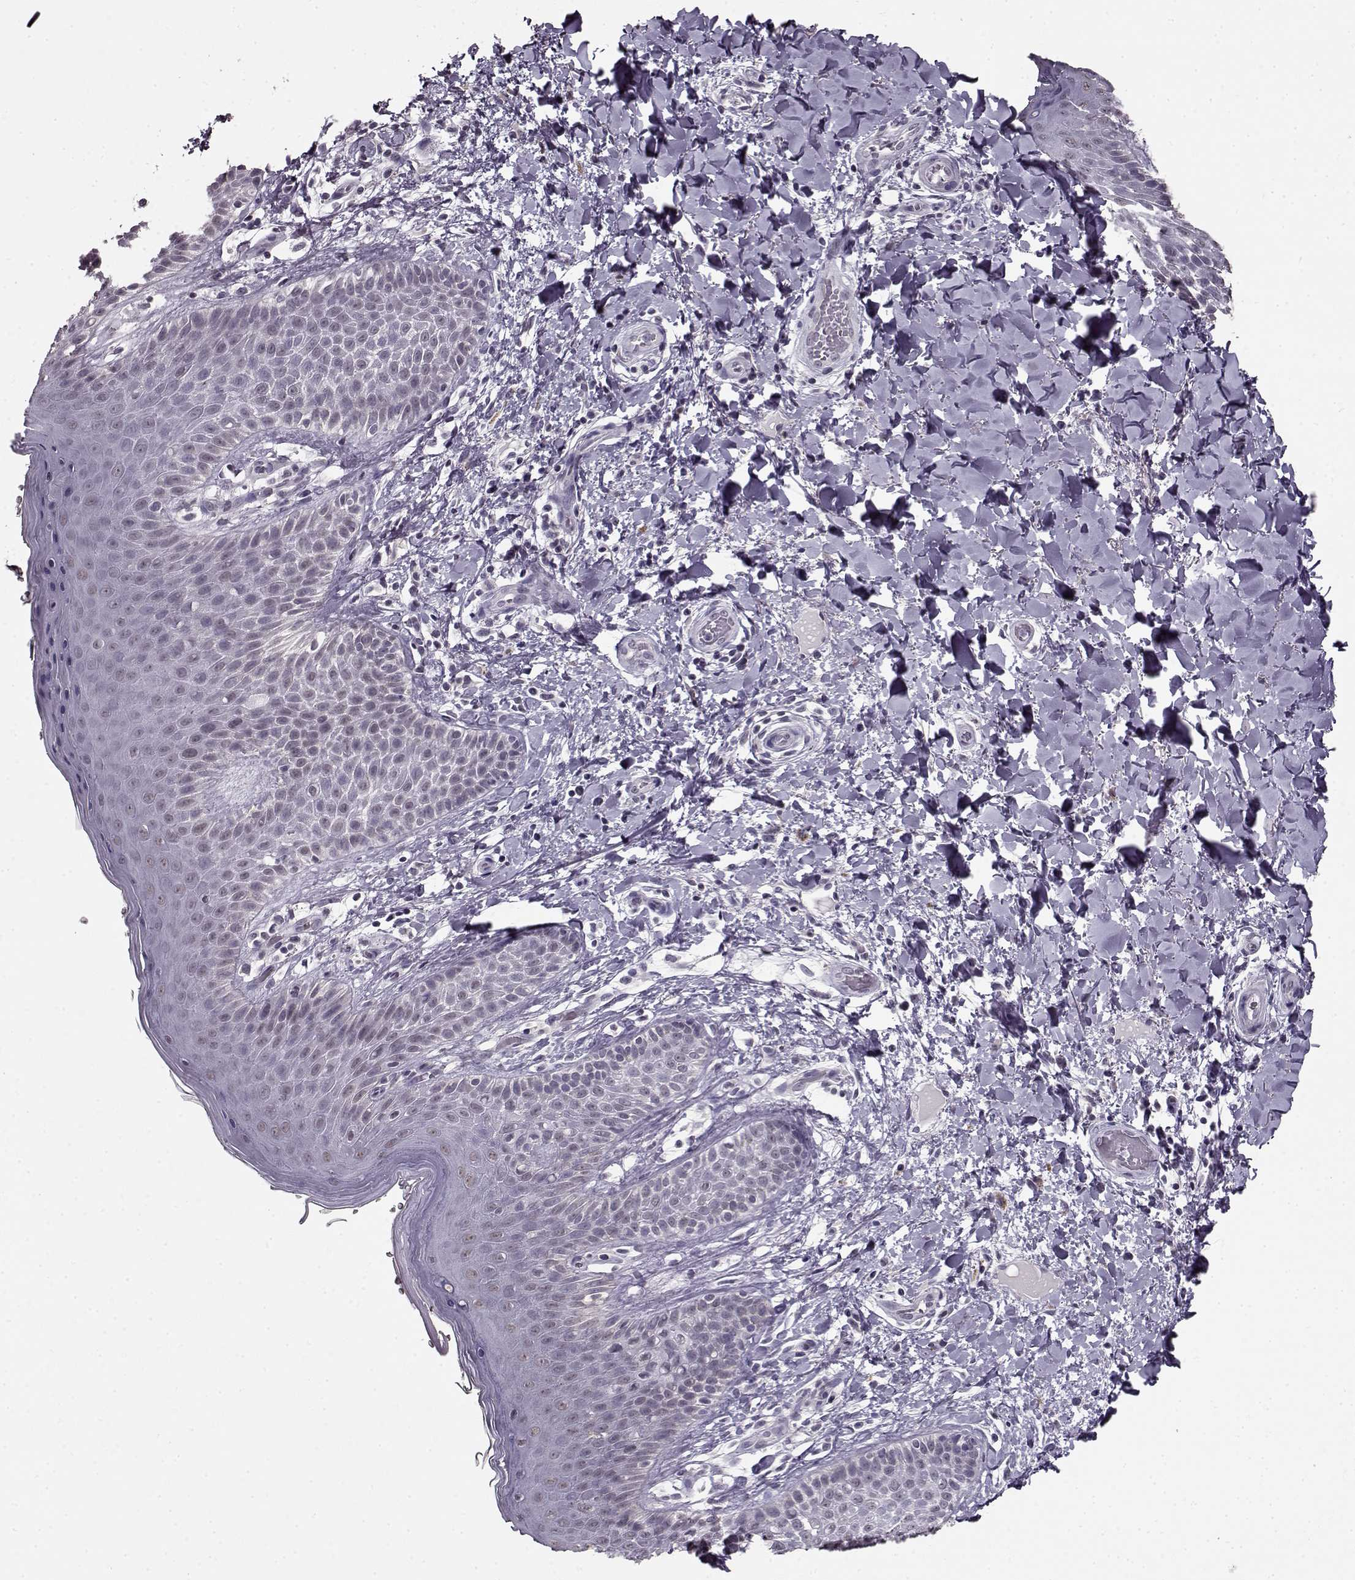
{"staining": {"intensity": "weak", "quantity": "<25%", "location": "nuclear"}, "tissue": "skin", "cell_type": "Epidermal cells", "image_type": "normal", "snomed": [{"axis": "morphology", "description": "Normal tissue, NOS"}, {"axis": "topography", "description": "Anal"}], "caption": "IHC photomicrograph of unremarkable skin stained for a protein (brown), which demonstrates no staining in epidermal cells.", "gene": "RP1L1", "patient": {"sex": "male", "age": 36}}